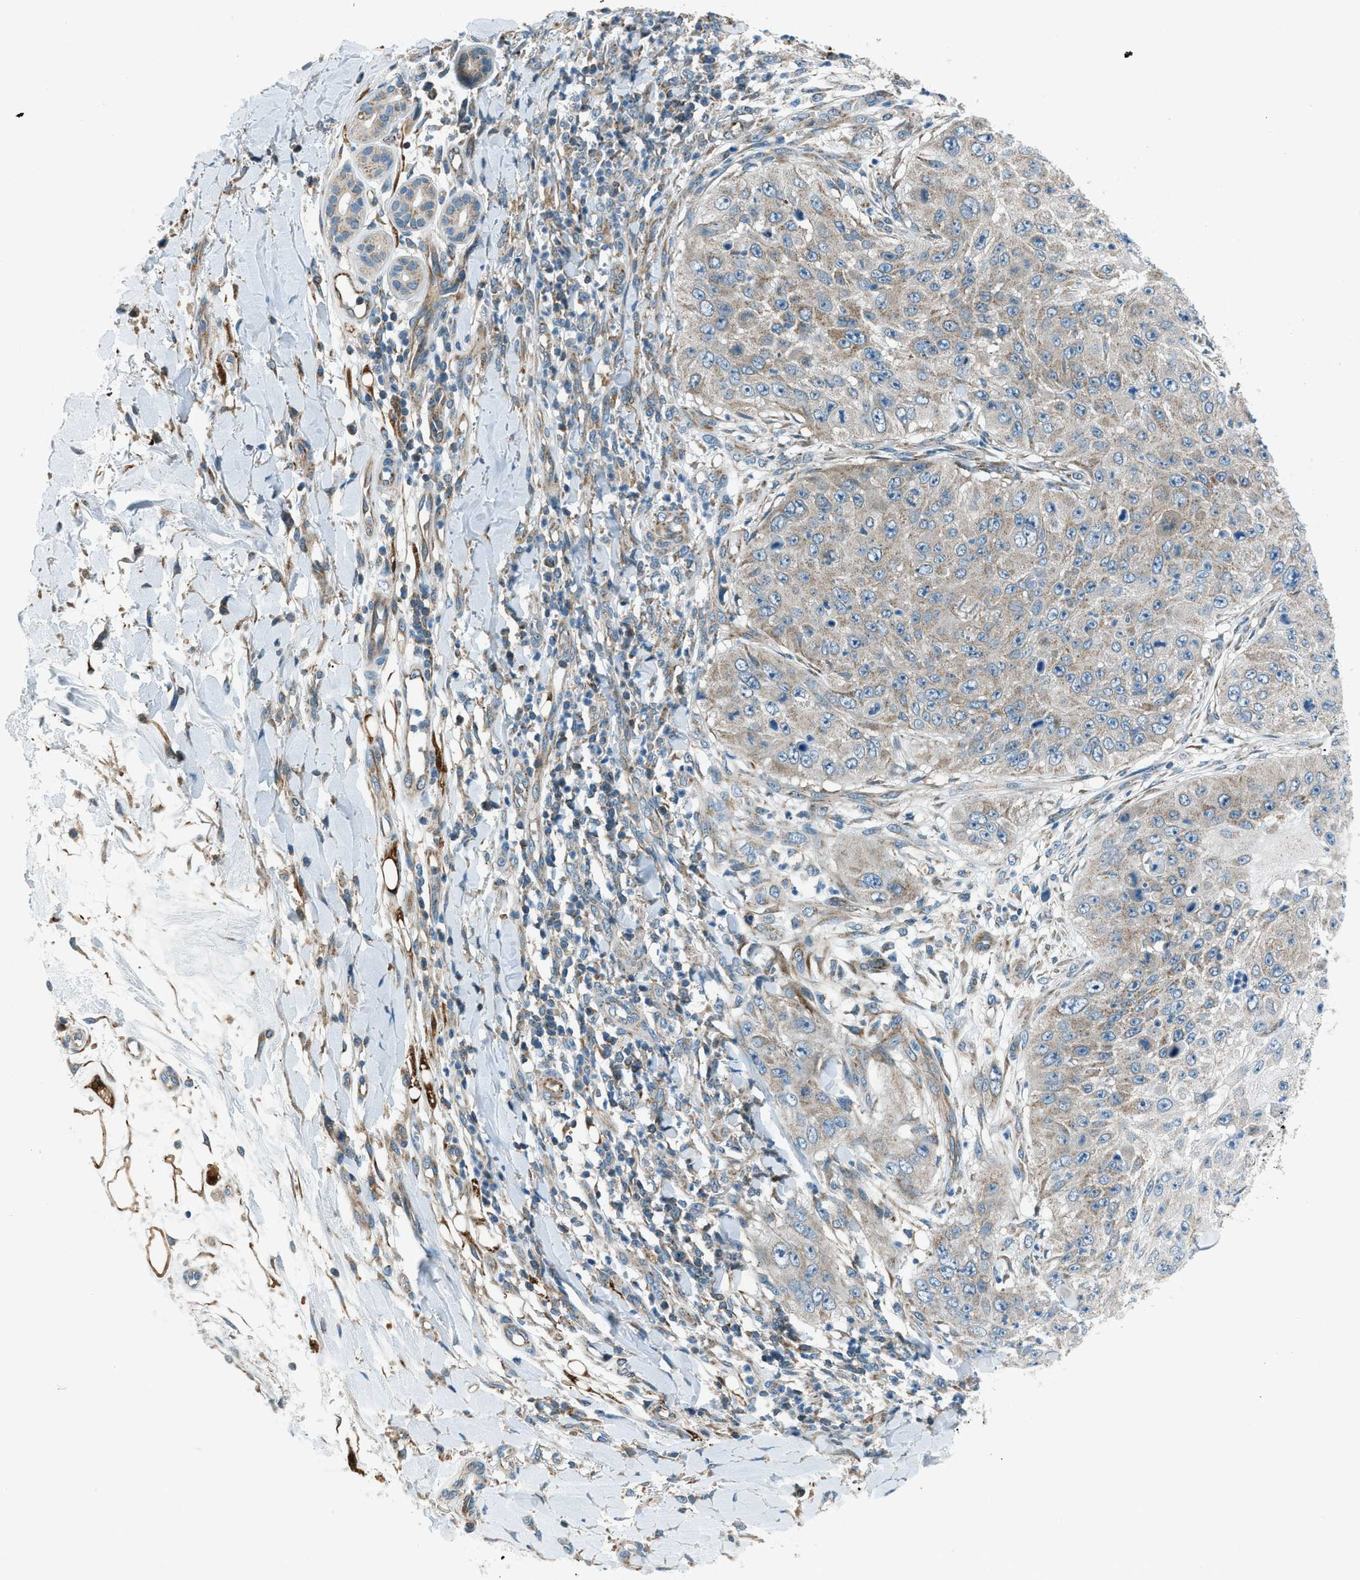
{"staining": {"intensity": "weak", "quantity": "<25%", "location": "cytoplasmic/membranous"}, "tissue": "skin cancer", "cell_type": "Tumor cells", "image_type": "cancer", "snomed": [{"axis": "morphology", "description": "Squamous cell carcinoma, NOS"}, {"axis": "topography", "description": "Skin"}], "caption": "Immunohistochemistry (IHC) image of neoplastic tissue: human squamous cell carcinoma (skin) stained with DAB (3,3'-diaminobenzidine) reveals no significant protein positivity in tumor cells. (DAB (3,3'-diaminobenzidine) immunohistochemistry (IHC) with hematoxylin counter stain).", "gene": "PIGG", "patient": {"sex": "female", "age": 80}}